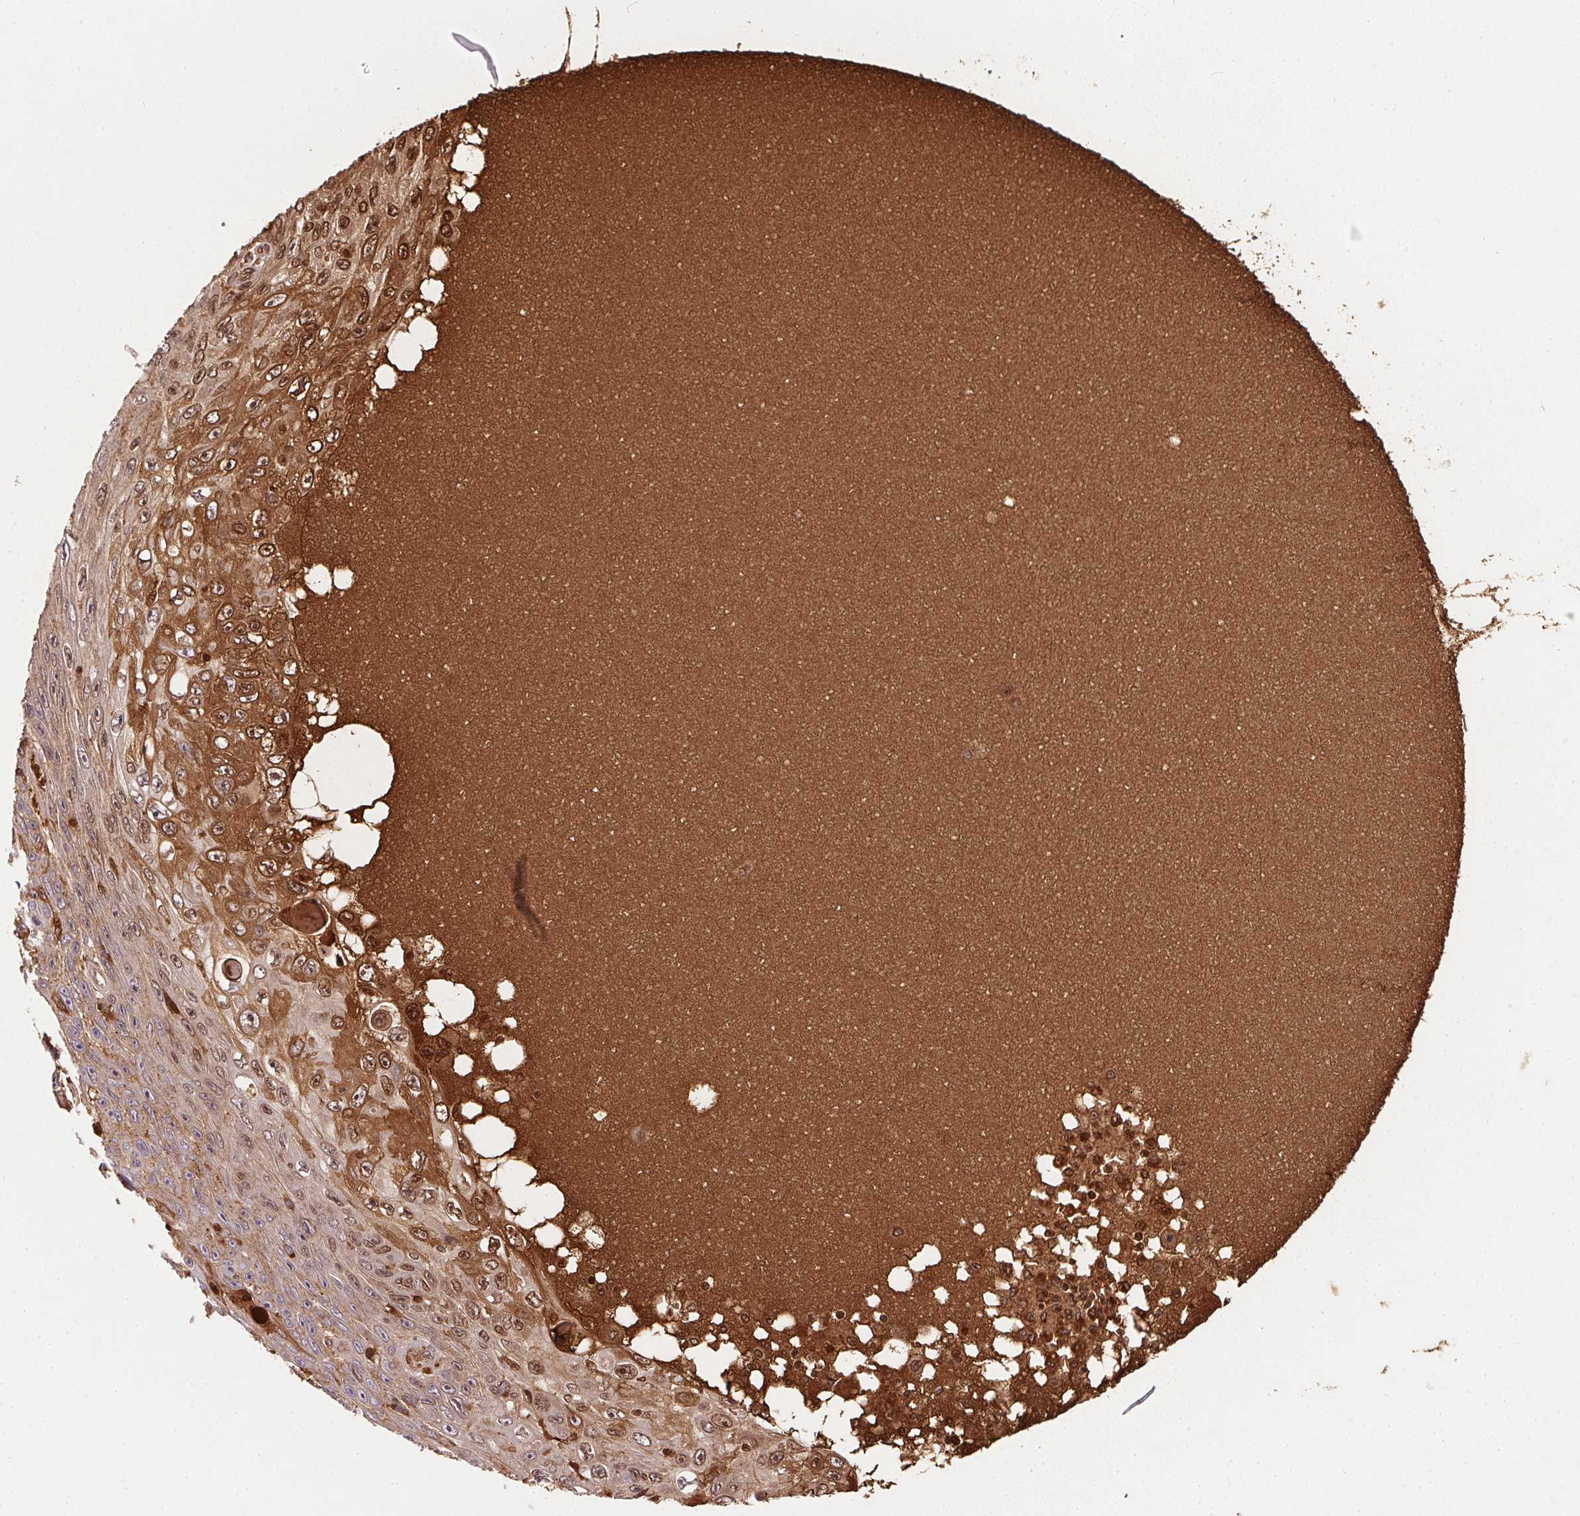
{"staining": {"intensity": "moderate", "quantity": "25%-75%", "location": "cytoplasmic/membranous,nuclear"}, "tissue": "skin cancer", "cell_type": "Tumor cells", "image_type": "cancer", "snomed": [{"axis": "morphology", "description": "Squamous cell carcinoma, NOS"}, {"axis": "topography", "description": "Skin"}], "caption": "High-power microscopy captured an IHC micrograph of skin squamous cell carcinoma, revealing moderate cytoplasmic/membranous and nuclear staining in approximately 25%-75% of tumor cells. (IHC, brightfield microscopy, high magnification).", "gene": "ORM1", "patient": {"sex": "male", "age": 82}}